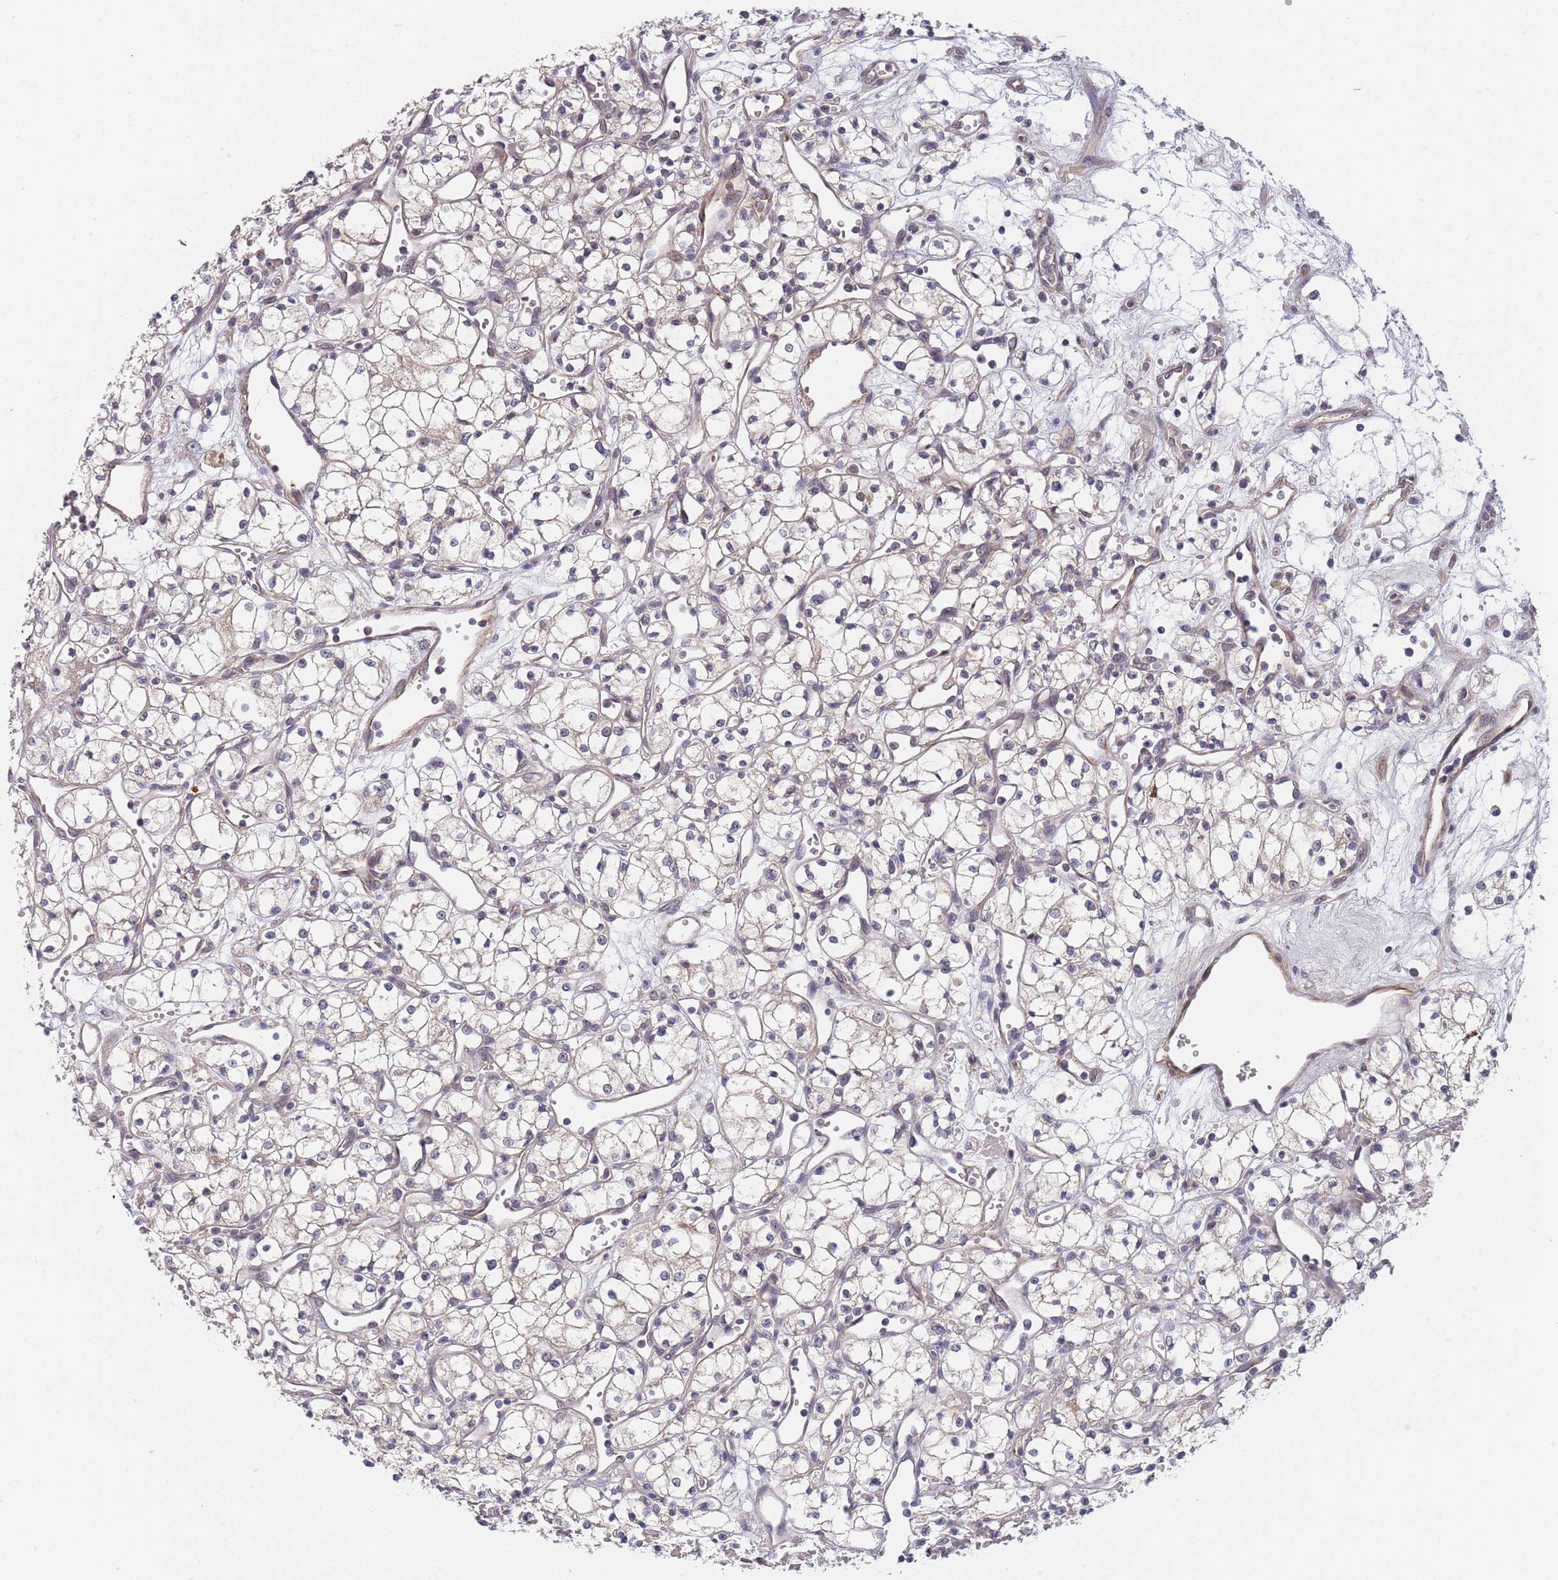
{"staining": {"intensity": "negative", "quantity": "none", "location": "none"}, "tissue": "renal cancer", "cell_type": "Tumor cells", "image_type": "cancer", "snomed": [{"axis": "morphology", "description": "Adenocarcinoma, NOS"}, {"axis": "topography", "description": "Kidney"}], "caption": "Immunohistochemical staining of human renal adenocarcinoma displays no significant staining in tumor cells.", "gene": "B4GALT4", "patient": {"sex": "male", "age": 59}}